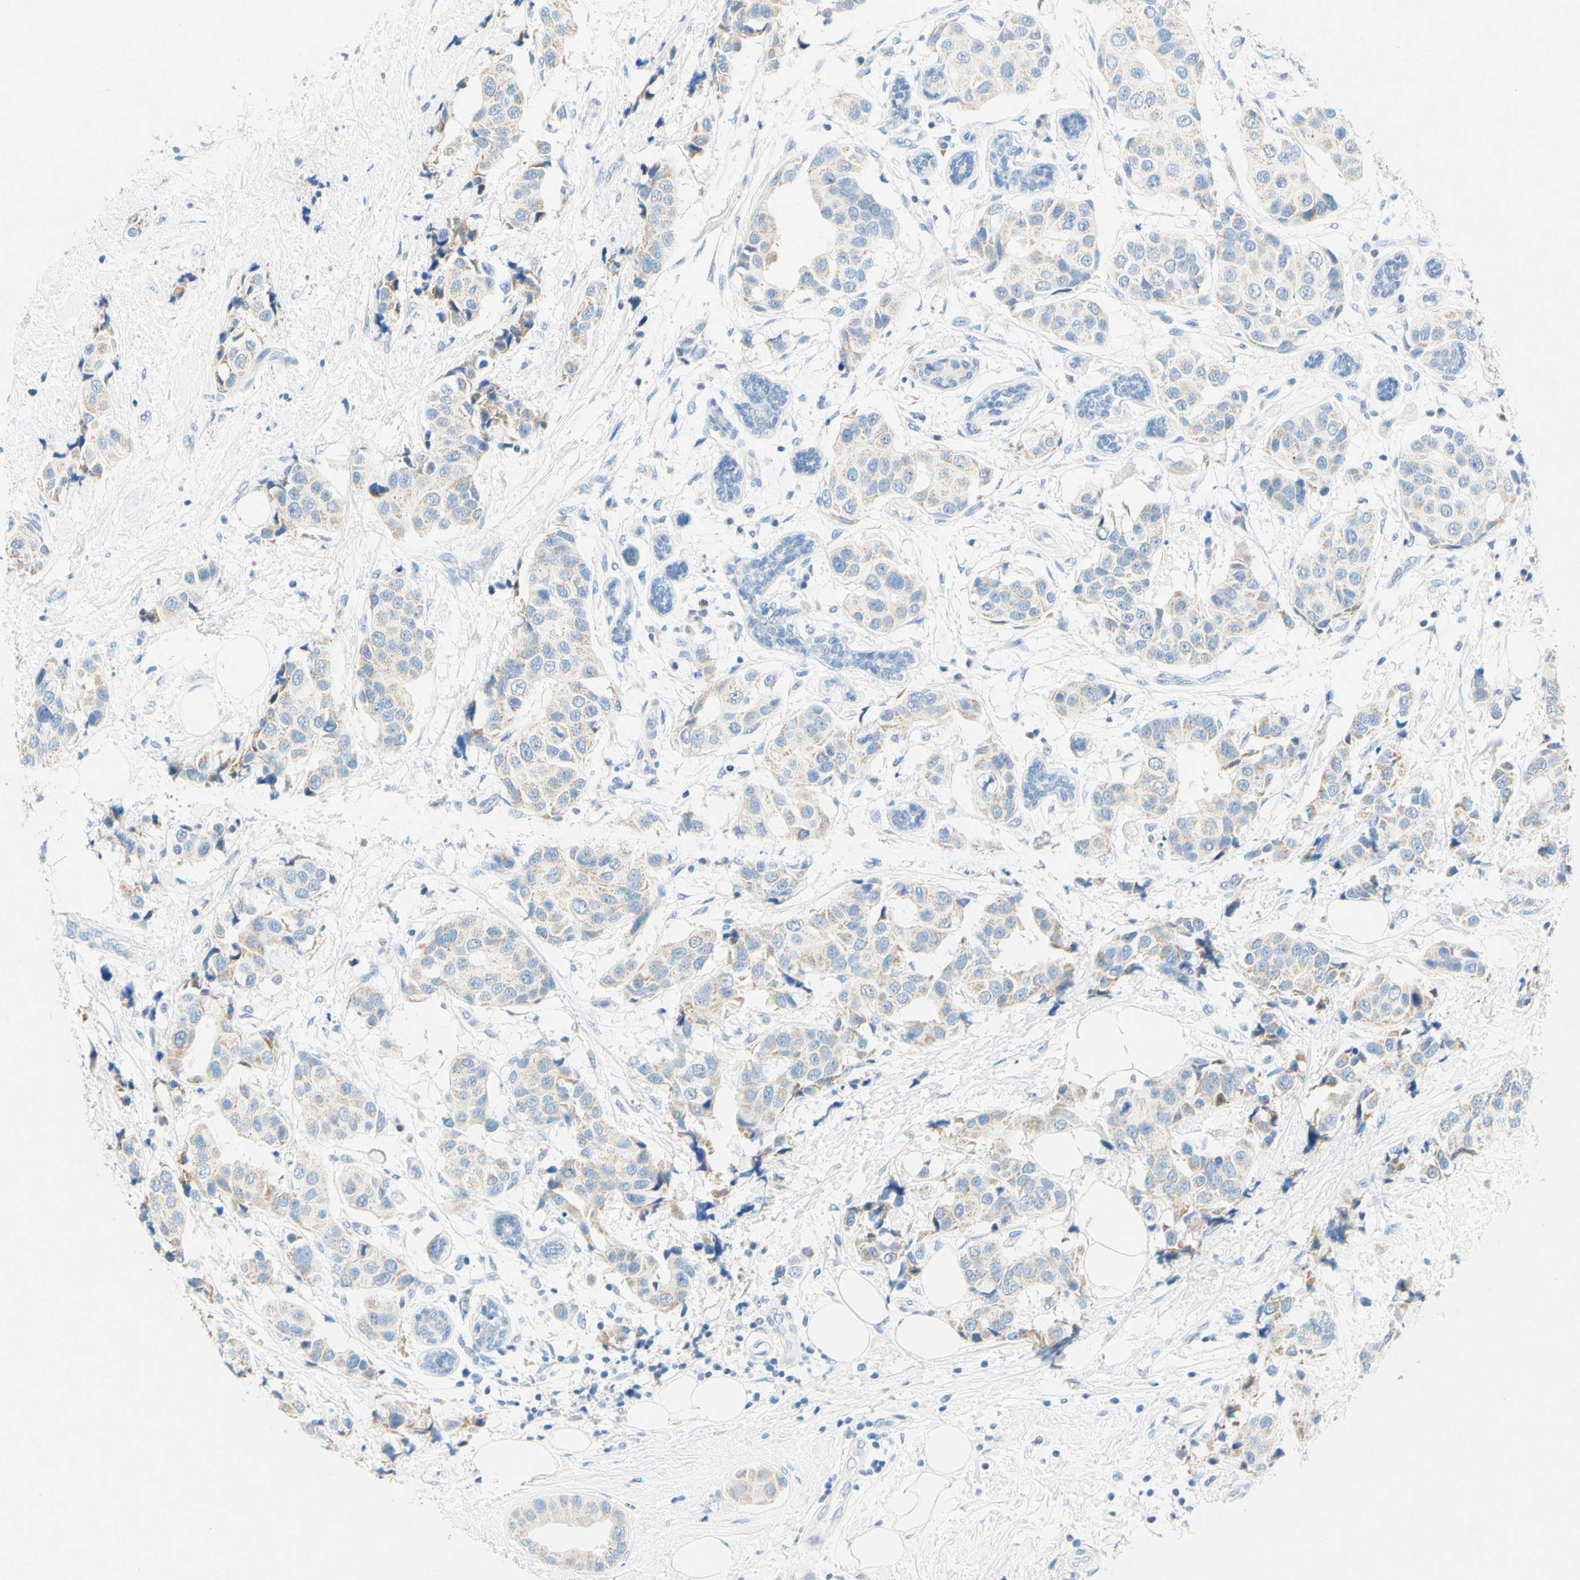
{"staining": {"intensity": "weak", "quantity": "25%-75%", "location": "cytoplasmic/membranous"}, "tissue": "breast cancer", "cell_type": "Tumor cells", "image_type": "cancer", "snomed": [{"axis": "morphology", "description": "Normal tissue, NOS"}, {"axis": "morphology", "description": "Duct carcinoma"}, {"axis": "topography", "description": "Breast"}], "caption": "Human breast cancer stained with a brown dye reveals weak cytoplasmic/membranous positive positivity in approximately 25%-75% of tumor cells.", "gene": "SLC46A1", "patient": {"sex": "female", "age": 39}}